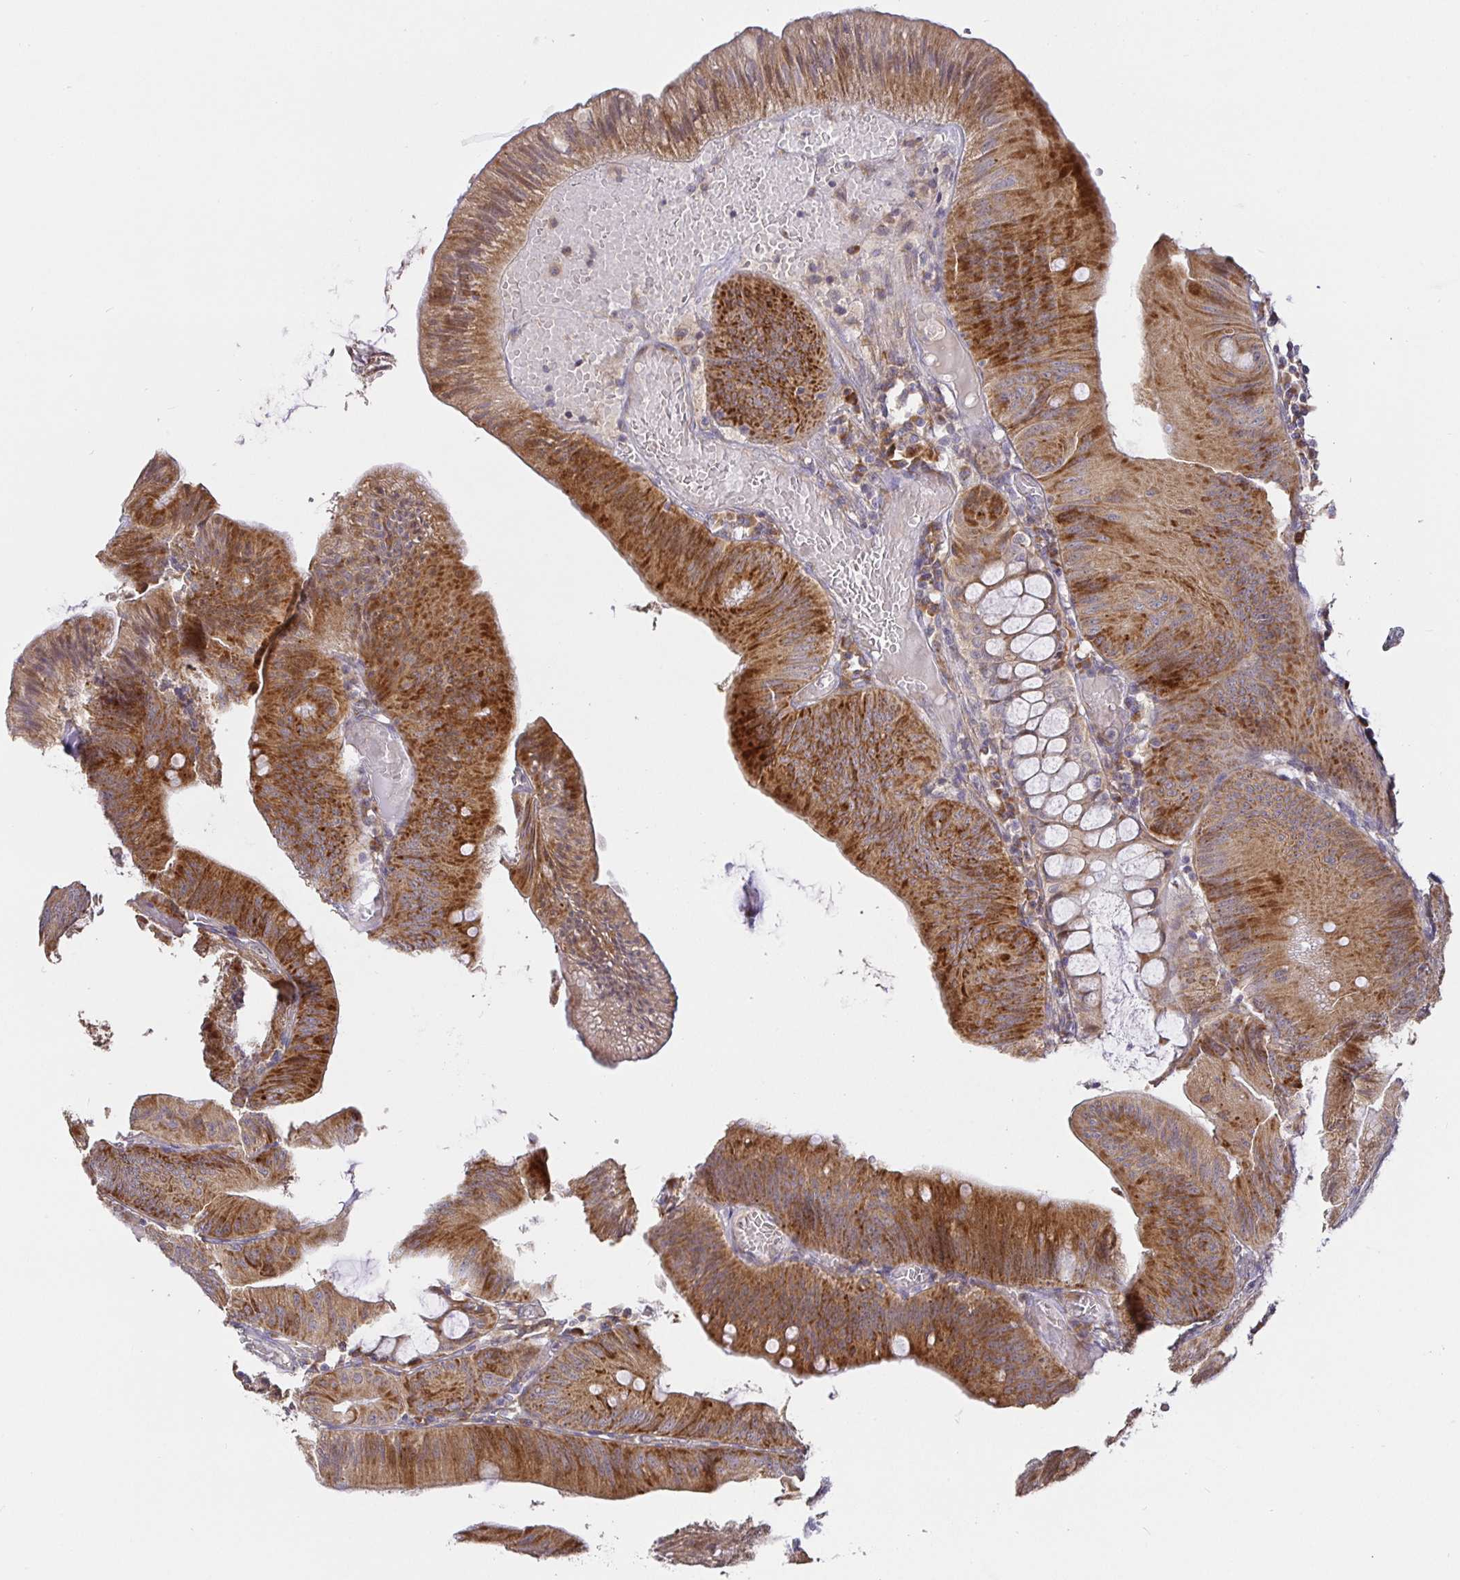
{"staining": {"intensity": "strong", "quantity": ">75%", "location": "cytoplasmic/membranous"}, "tissue": "colorectal cancer", "cell_type": "Tumor cells", "image_type": "cancer", "snomed": [{"axis": "morphology", "description": "Adenocarcinoma, NOS"}, {"axis": "topography", "description": "Colon"}], "caption": "Colorectal cancer stained with IHC displays strong cytoplasmic/membranous staining in about >75% of tumor cells. The staining was performed using DAB (3,3'-diaminobenzidine), with brown indicating positive protein expression. Nuclei are stained blue with hematoxylin.", "gene": "ZDHHC11", "patient": {"sex": "male", "age": 84}}